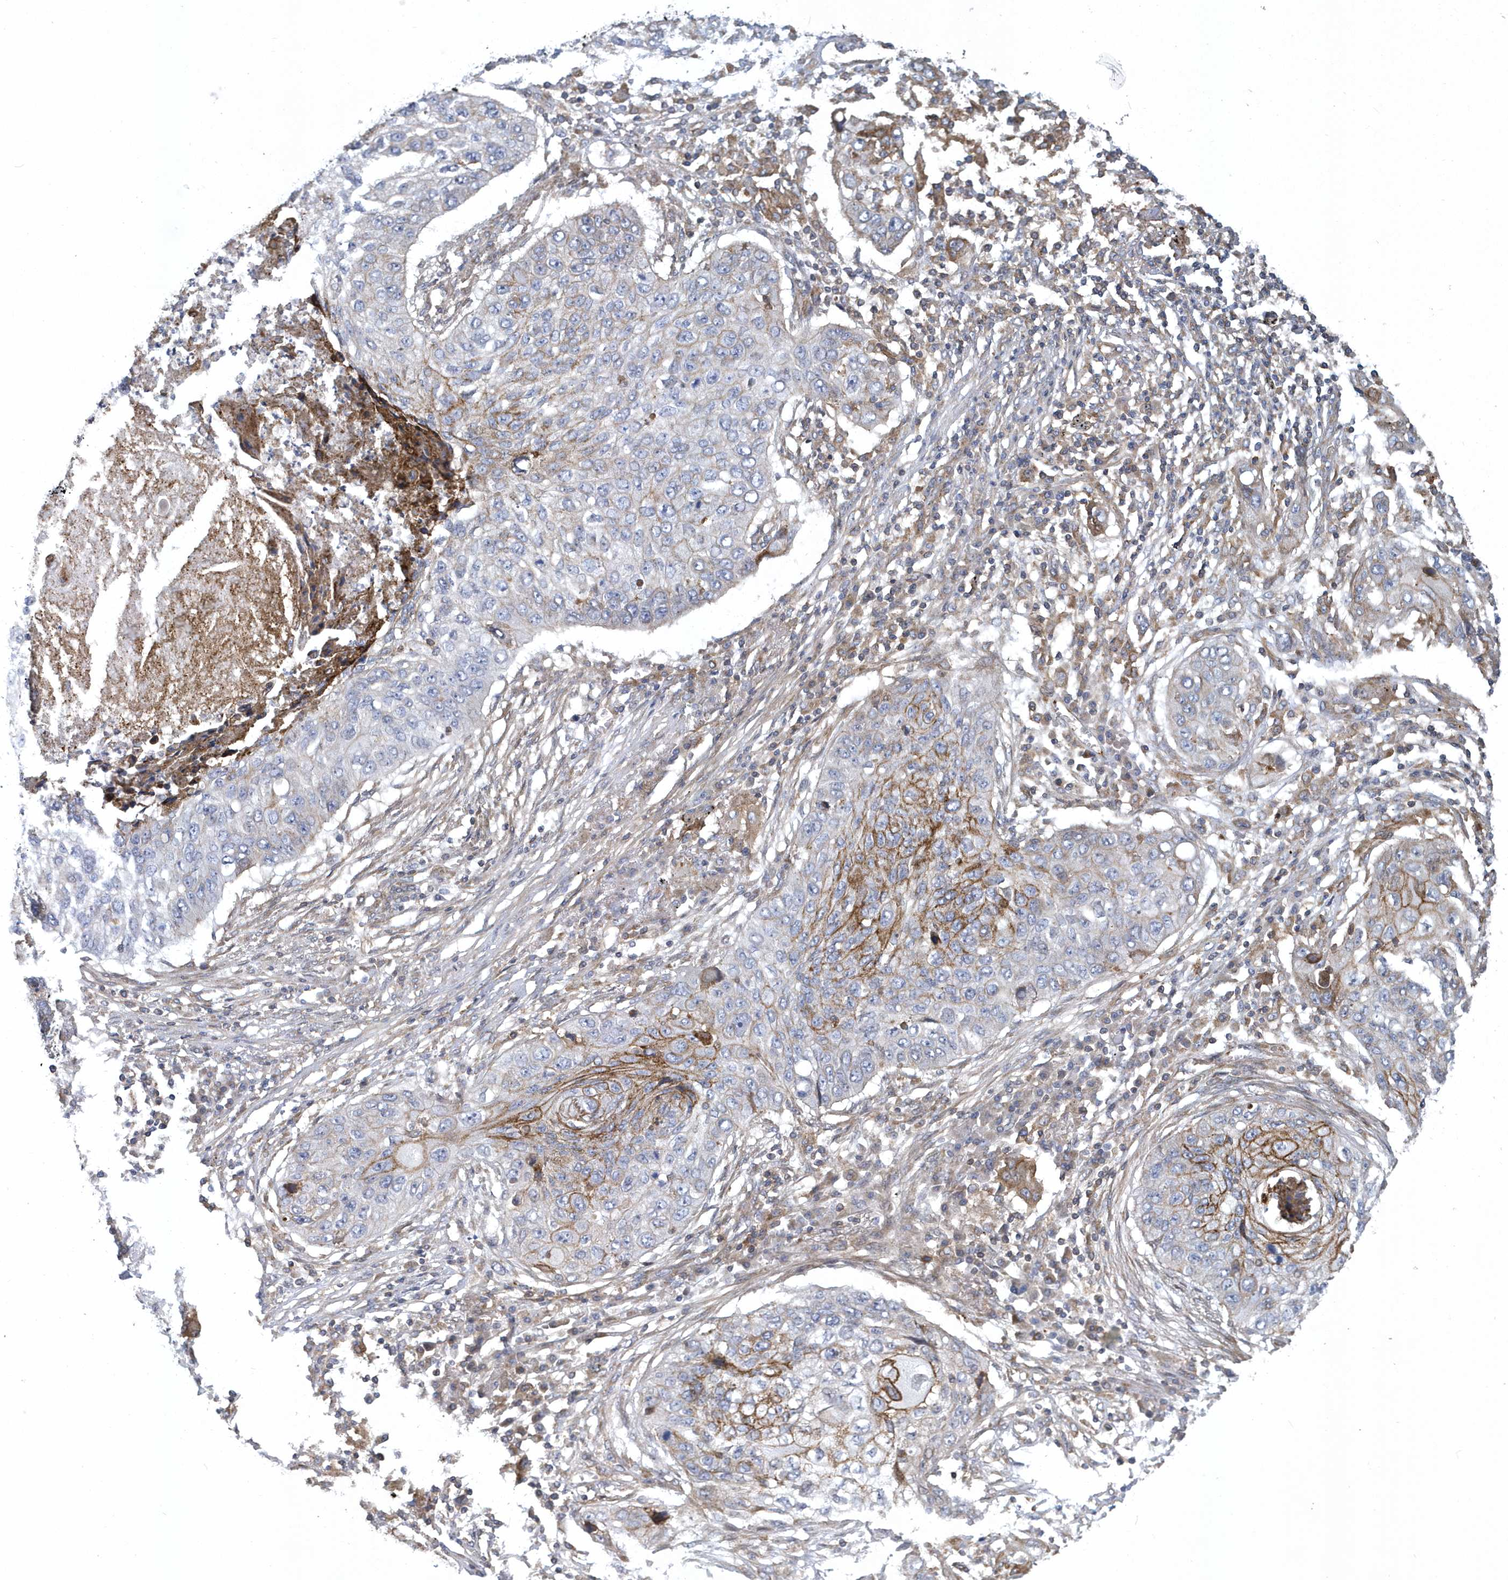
{"staining": {"intensity": "moderate", "quantity": "<25%", "location": "cytoplasmic/membranous"}, "tissue": "lung cancer", "cell_type": "Tumor cells", "image_type": "cancer", "snomed": [{"axis": "morphology", "description": "Squamous cell carcinoma, NOS"}, {"axis": "topography", "description": "Lung"}], "caption": "A high-resolution histopathology image shows immunohistochemistry staining of squamous cell carcinoma (lung), which reveals moderate cytoplasmic/membranous expression in about <25% of tumor cells.", "gene": "ARAP2", "patient": {"sex": "female", "age": 63}}